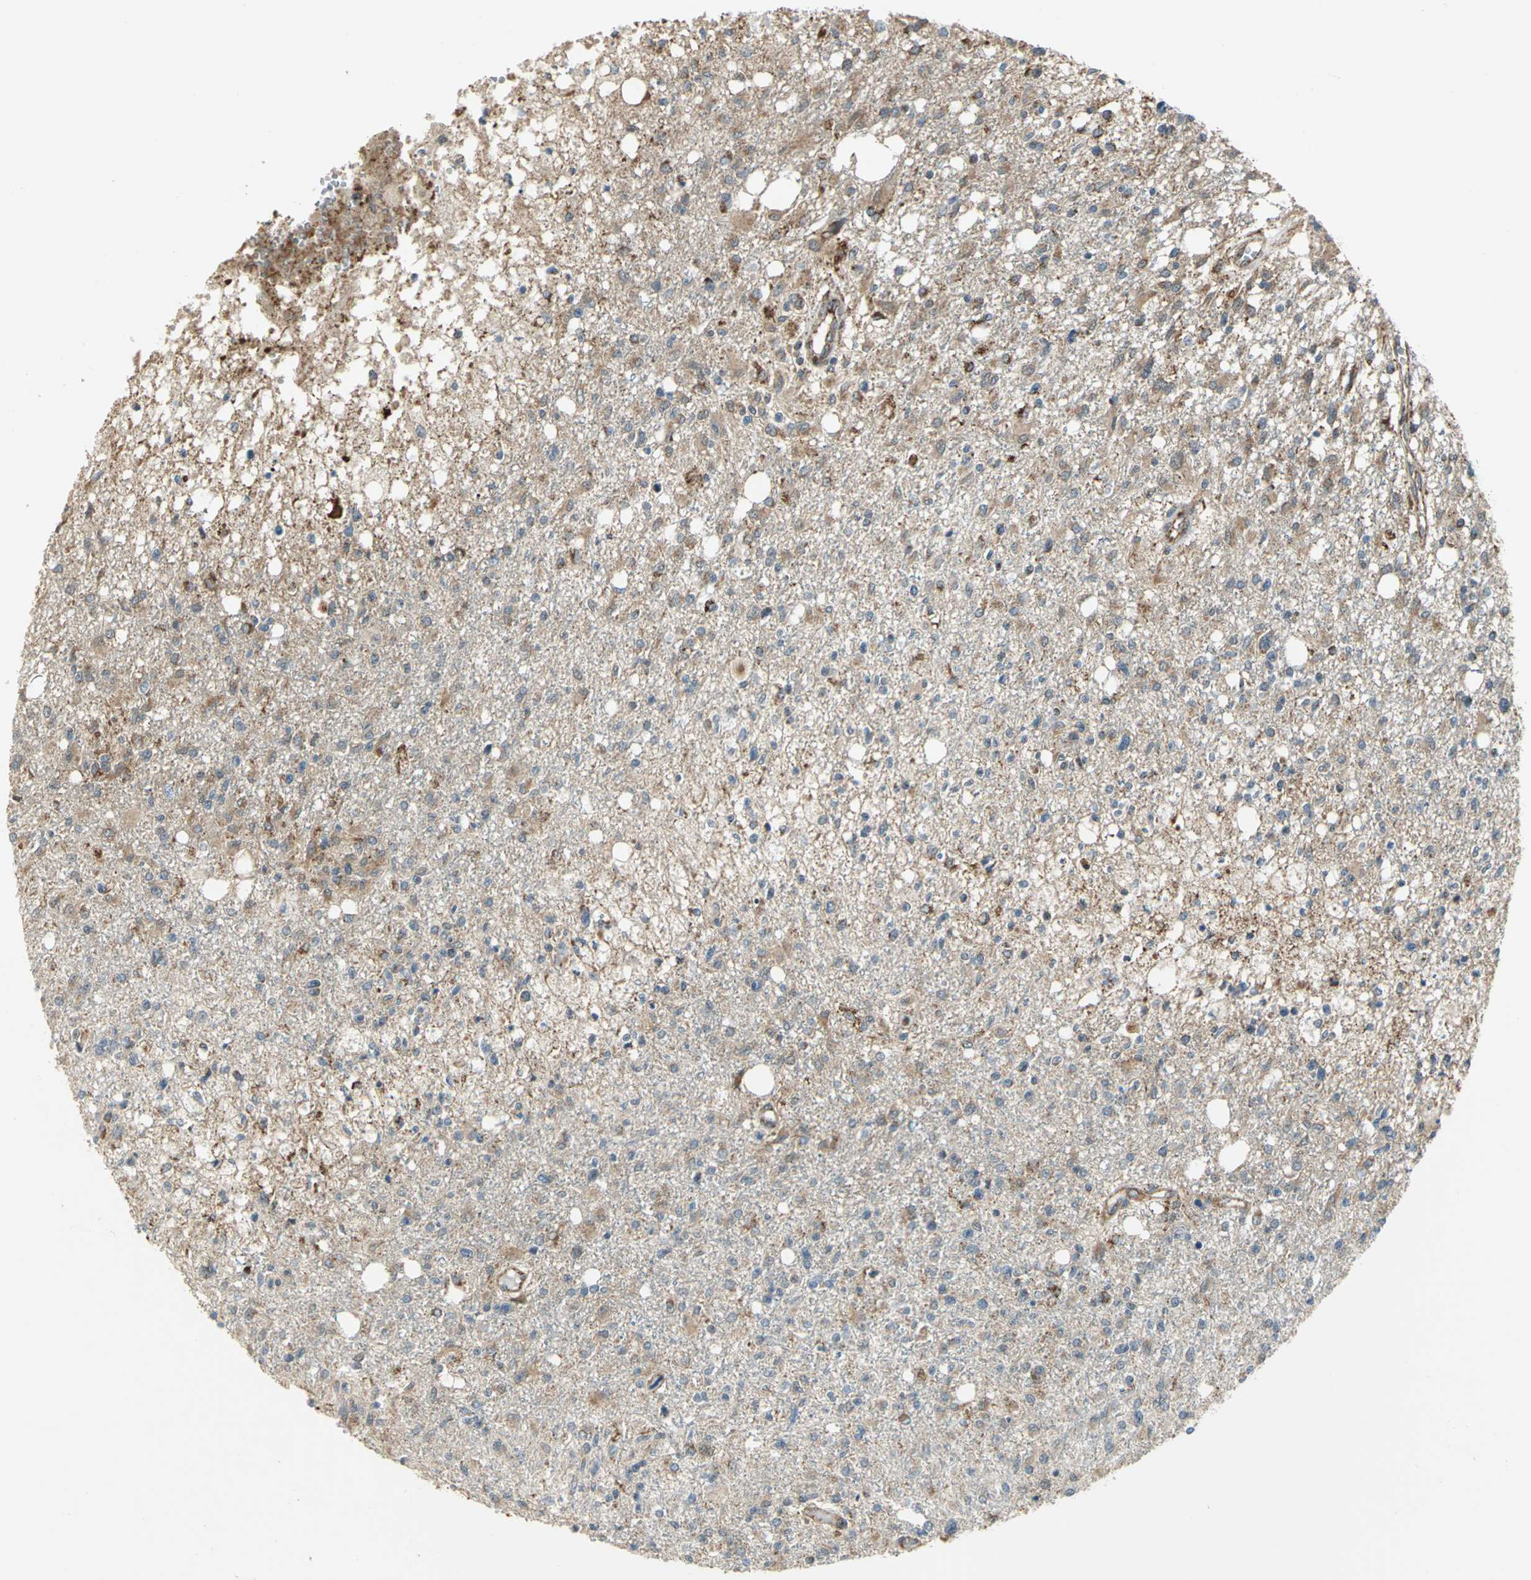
{"staining": {"intensity": "moderate", "quantity": ">75%", "location": "cytoplasmic/membranous"}, "tissue": "glioma", "cell_type": "Tumor cells", "image_type": "cancer", "snomed": [{"axis": "morphology", "description": "Glioma, malignant, High grade"}, {"axis": "topography", "description": "Cerebral cortex"}], "caption": "Approximately >75% of tumor cells in glioma exhibit moderate cytoplasmic/membranous protein expression as visualized by brown immunohistochemical staining.", "gene": "MRPS22", "patient": {"sex": "male", "age": 76}}